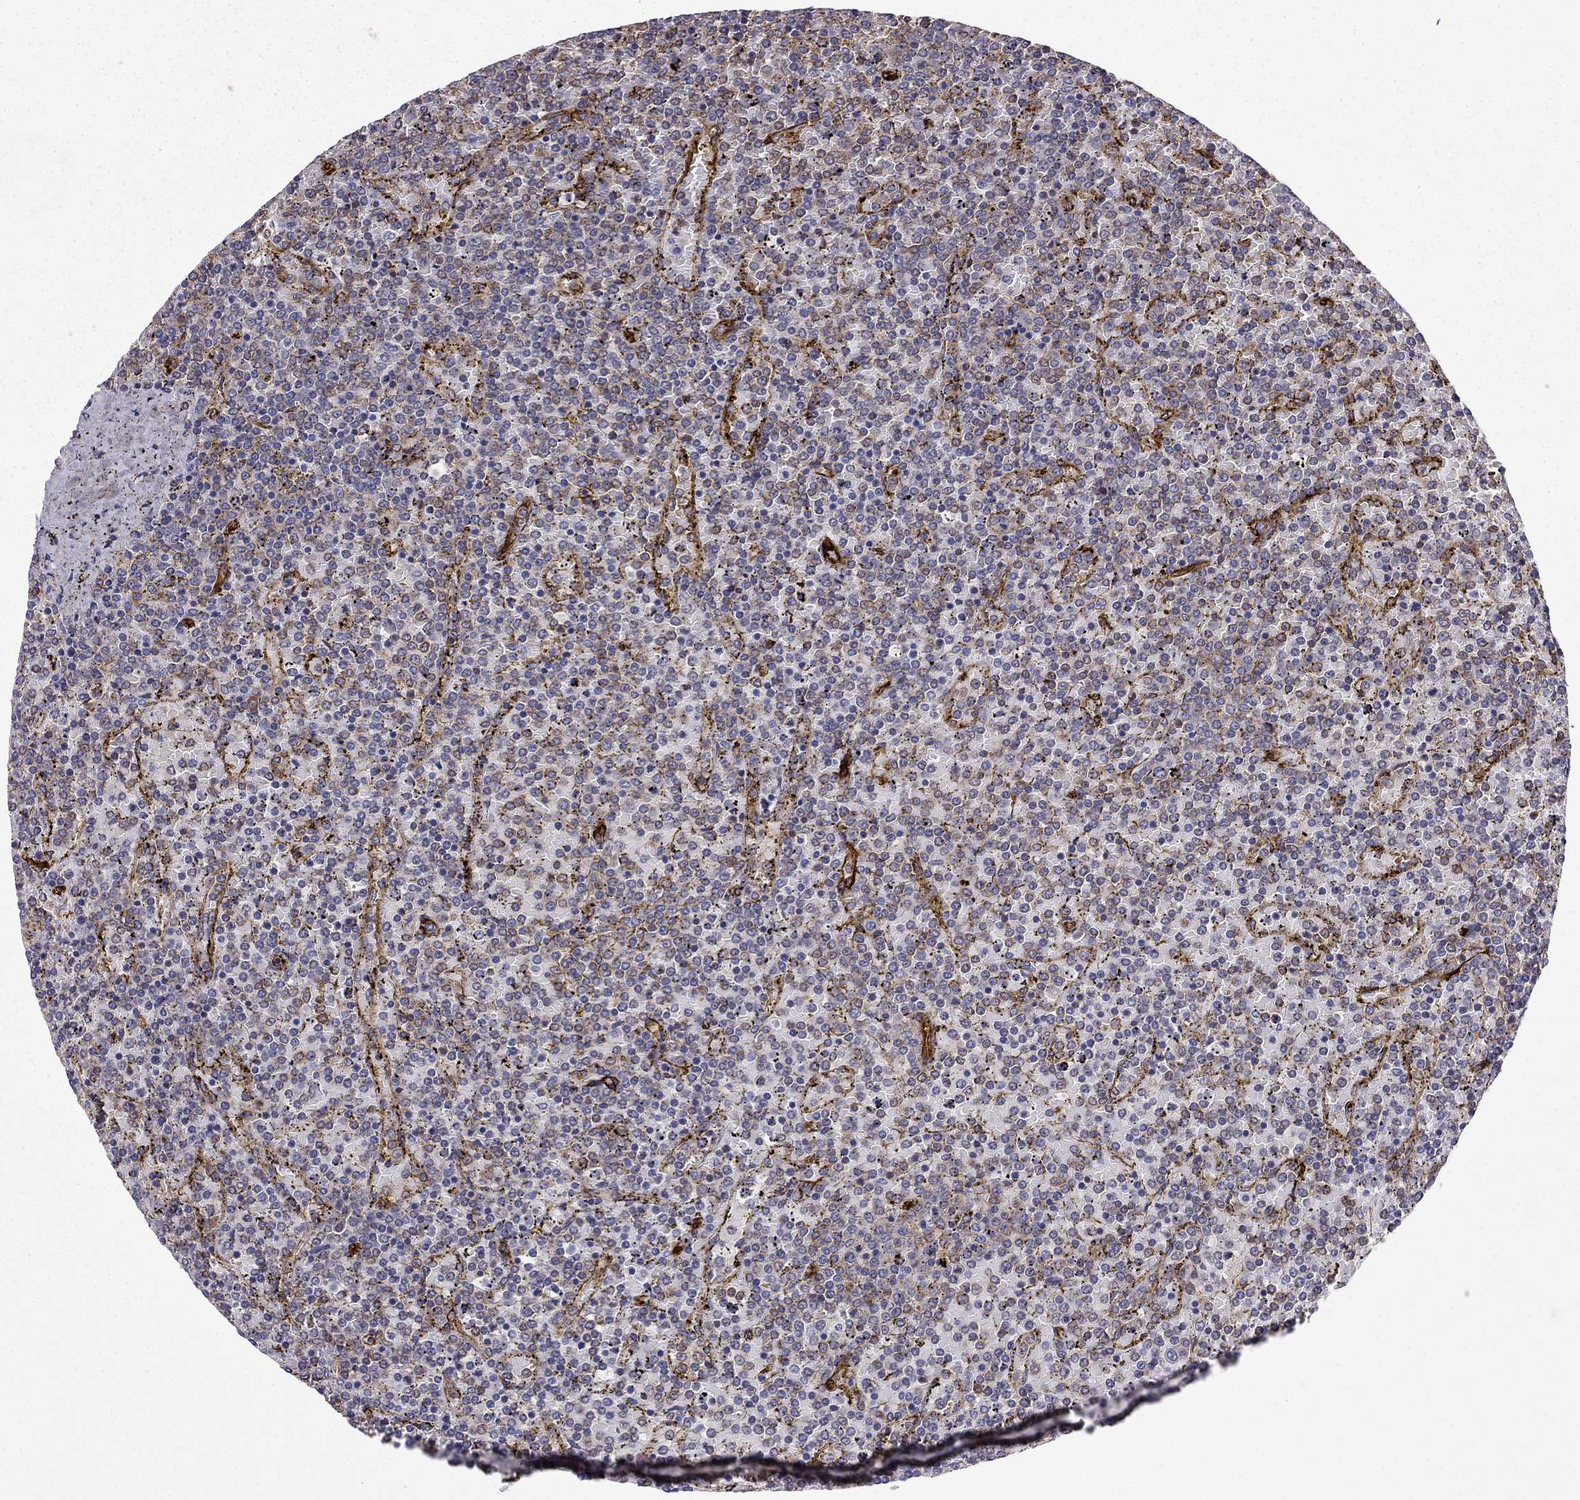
{"staining": {"intensity": "negative", "quantity": "none", "location": "none"}, "tissue": "lymphoma", "cell_type": "Tumor cells", "image_type": "cancer", "snomed": [{"axis": "morphology", "description": "Malignant lymphoma, non-Hodgkin's type, Low grade"}, {"axis": "topography", "description": "Spleen"}], "caption": "Immunohistochemistry (IHC) histopathology image of neoplastic tissue: human lymphoma stained with DAB exhibits no significant protein staining in tumor cells.", "gene": "MAP4", "patient": {"sex": "female", "age": 77}}